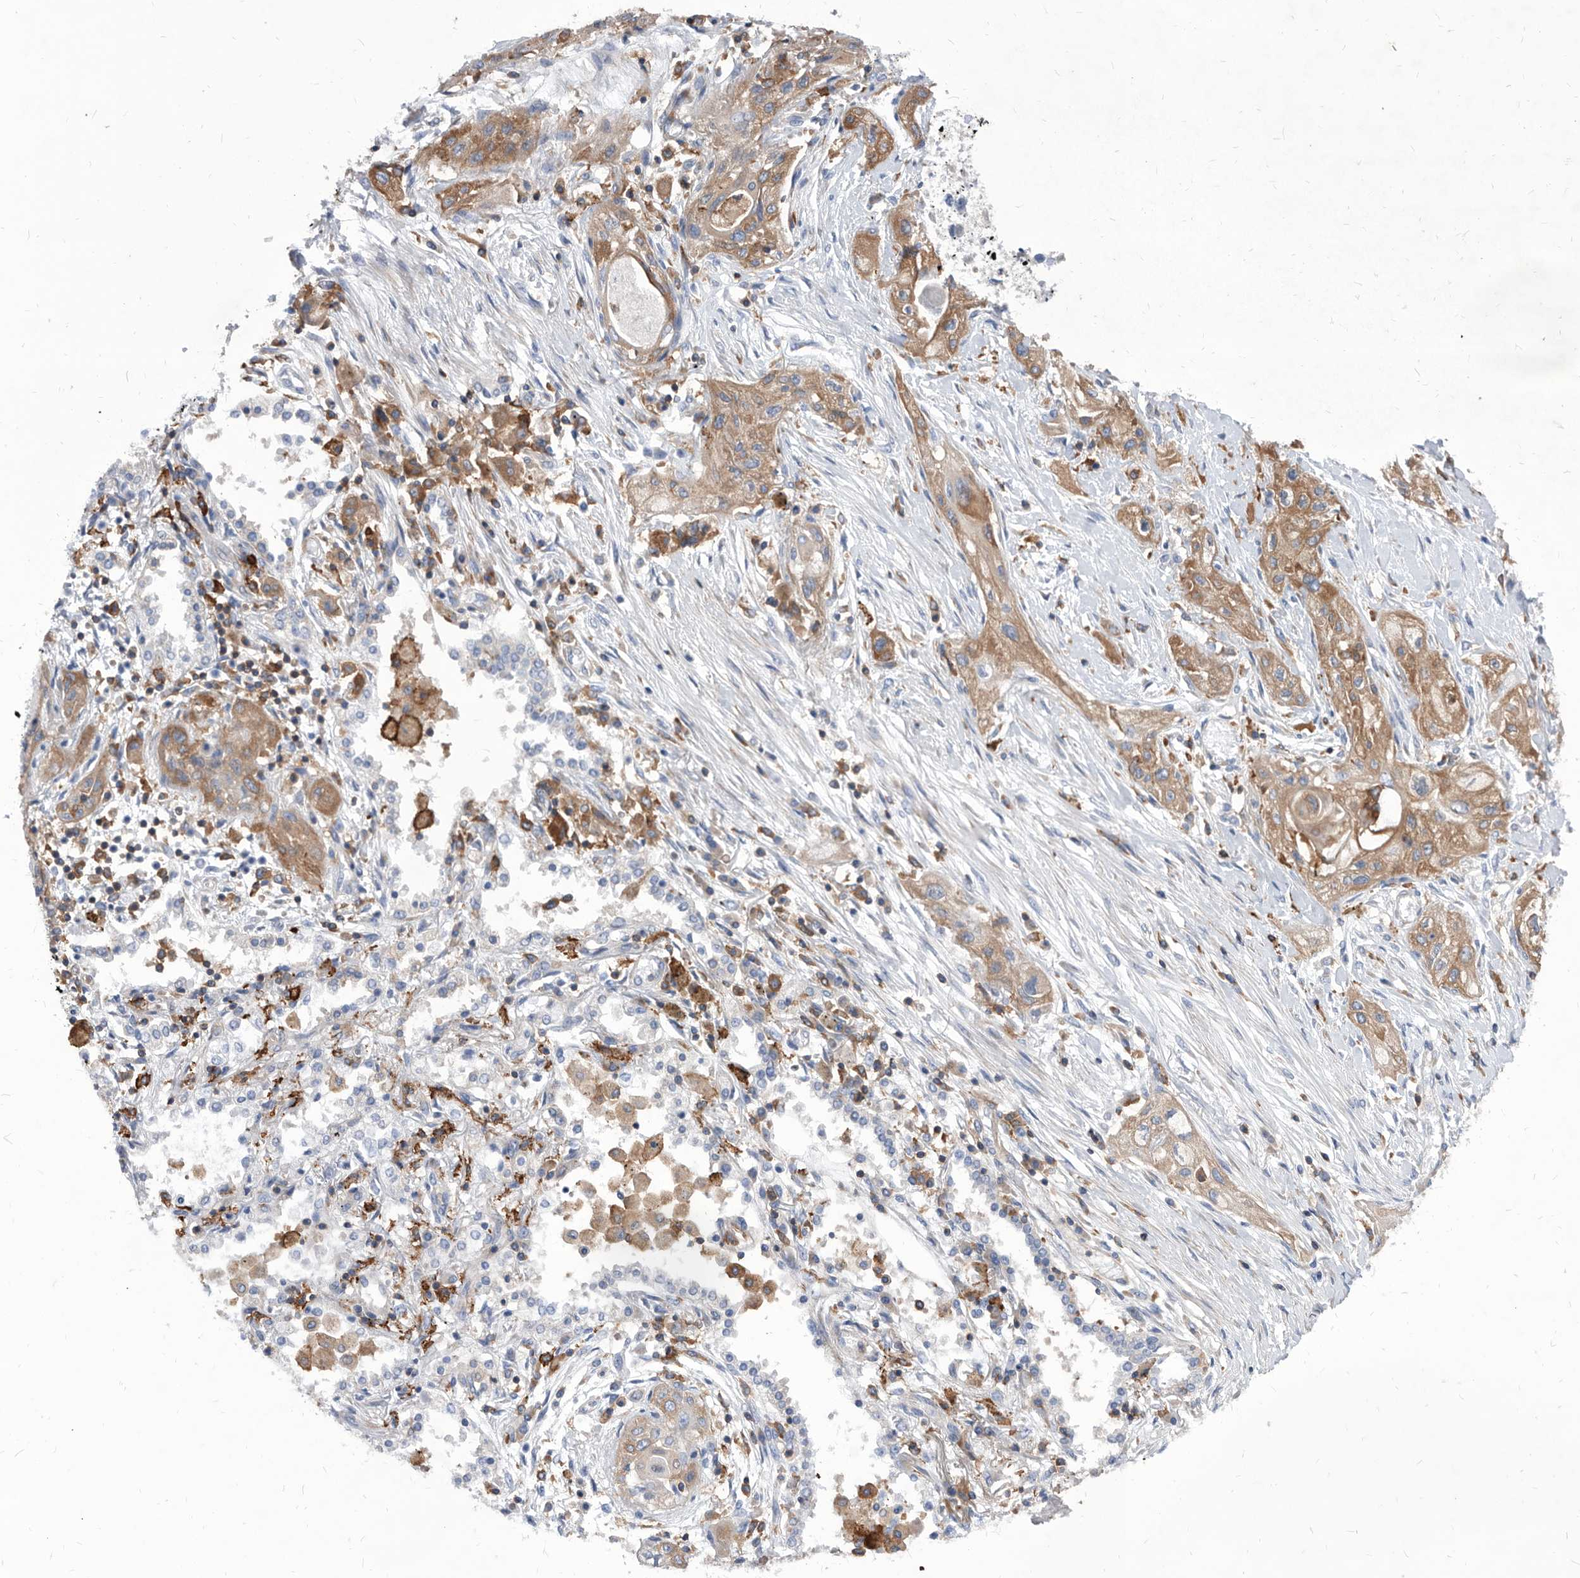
{"staining": {"intensity": "moderate", "quantity": ">75%", "location": "cytoplasmic/membranous"}, "tissue": "lung cancer", "cell_type": "Tumor cells", "image_type": "cancer", "snomed": [{"axis": "morphology", "description": "Squamous cell carcinoma, NOS"}, {"axis": "topography", "description": "Lung"}], "caption": "The immunohistochemical stain labels moderate cytoplasmic/membranous positivity in tumor cells of lung cancer (squamous cell carcinoma) tissue. Nuclei are stained in blue.", "gene": "SMG7", "patient": {"sex": "female", "age": 47}}